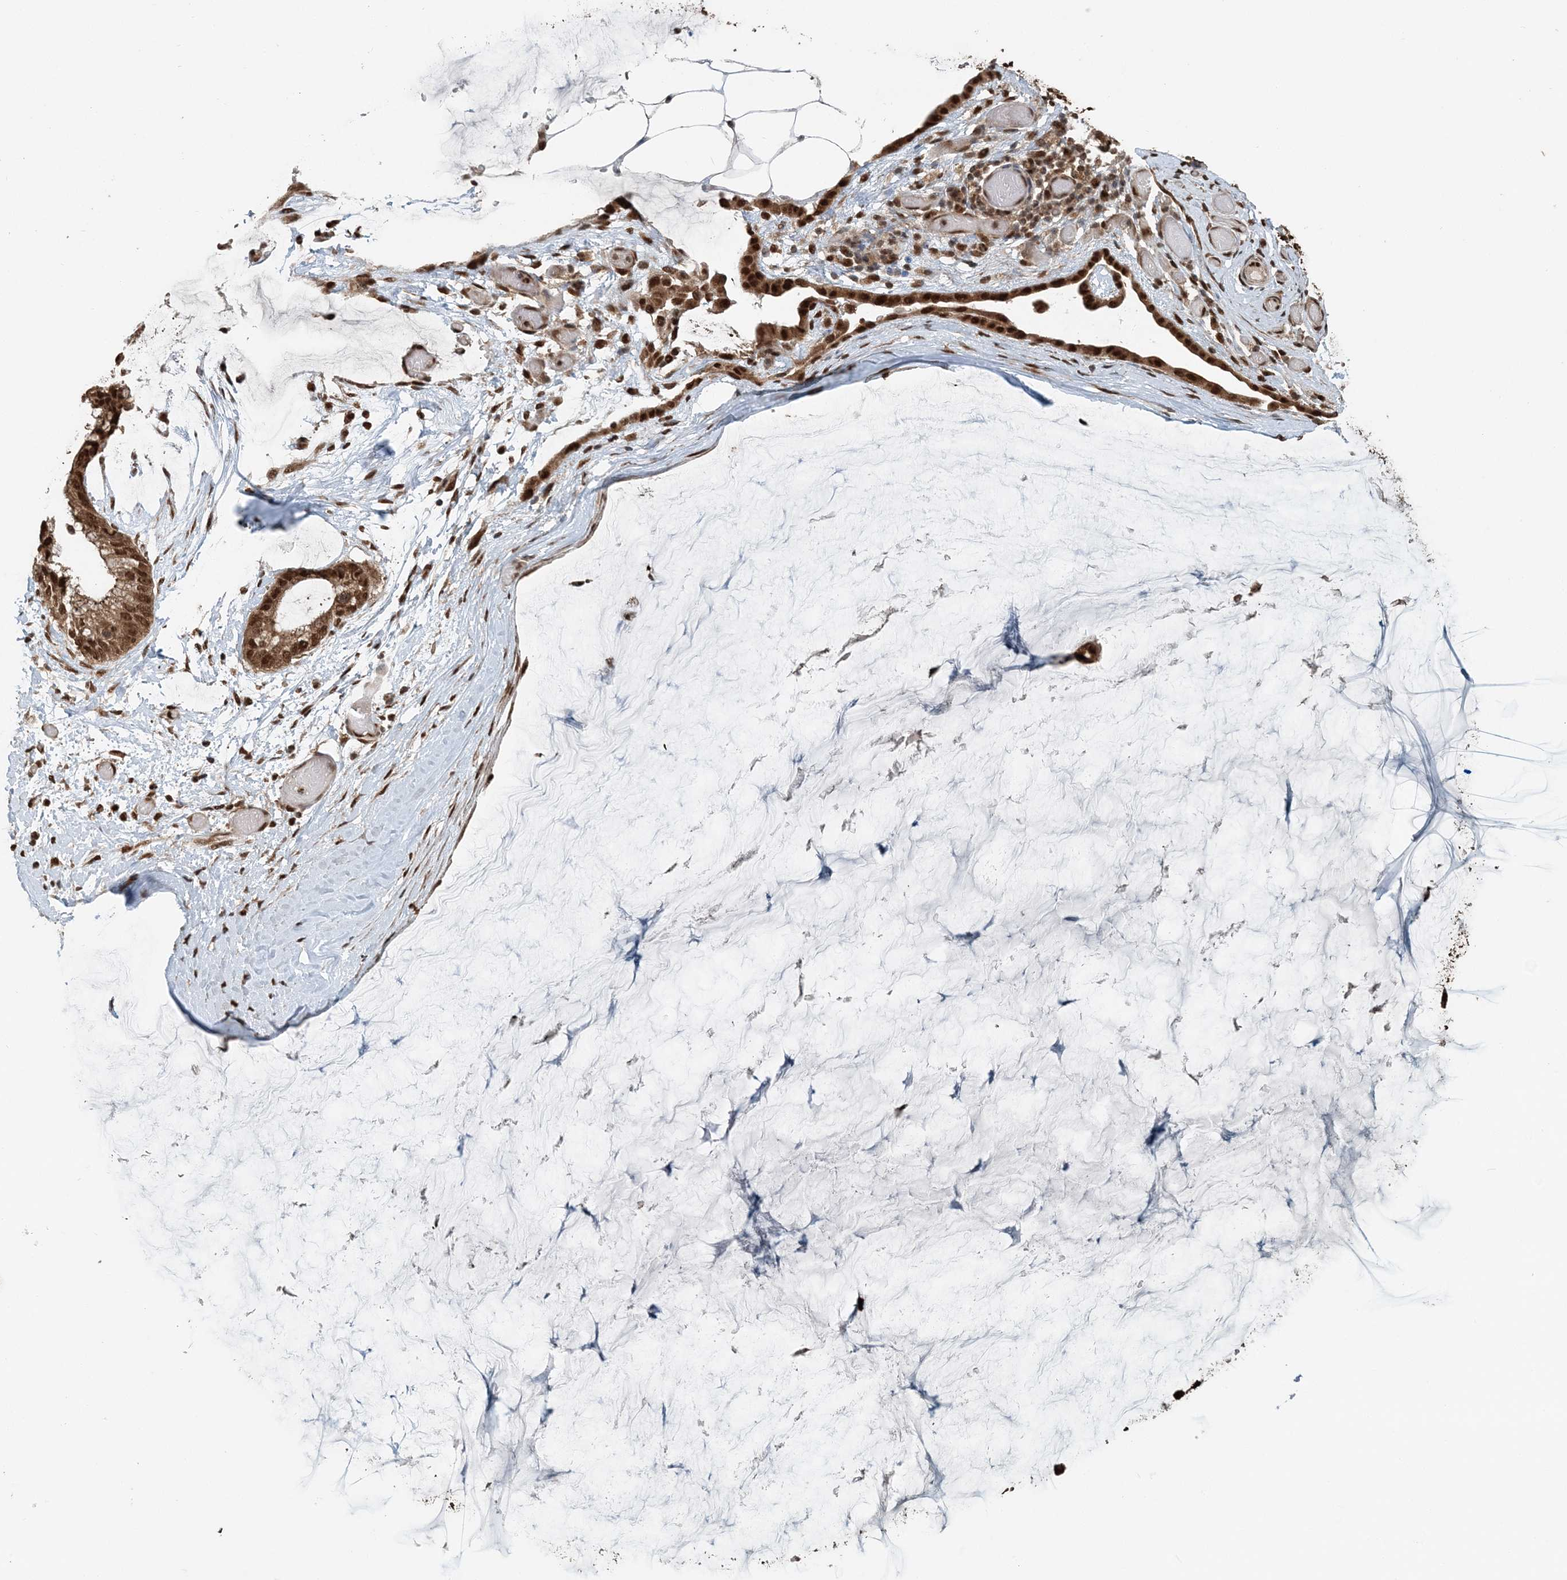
{"staining": {"intensity": "moderate", "quantity": ">75%", "location": "cytoplasmic/membranous,nuclear"}, "tissue": "ovarian cancer", "cell_type": "Tumor cells", "image_type": "cancer", "snomed": [{"axis": "morphology", "description": "Cystadenocarcinoma, mucinous, NOS"}, {"axis": "topography", "description": "Ovary"}], "caption": "Ovarian cancer stained with IHC displays moderate cytoplasmic/membranous and nuclear expression in approximately >75% of tumor cells.", "gene": "ARHGAP35", "patient": {"sex": "female", "age": 39}}